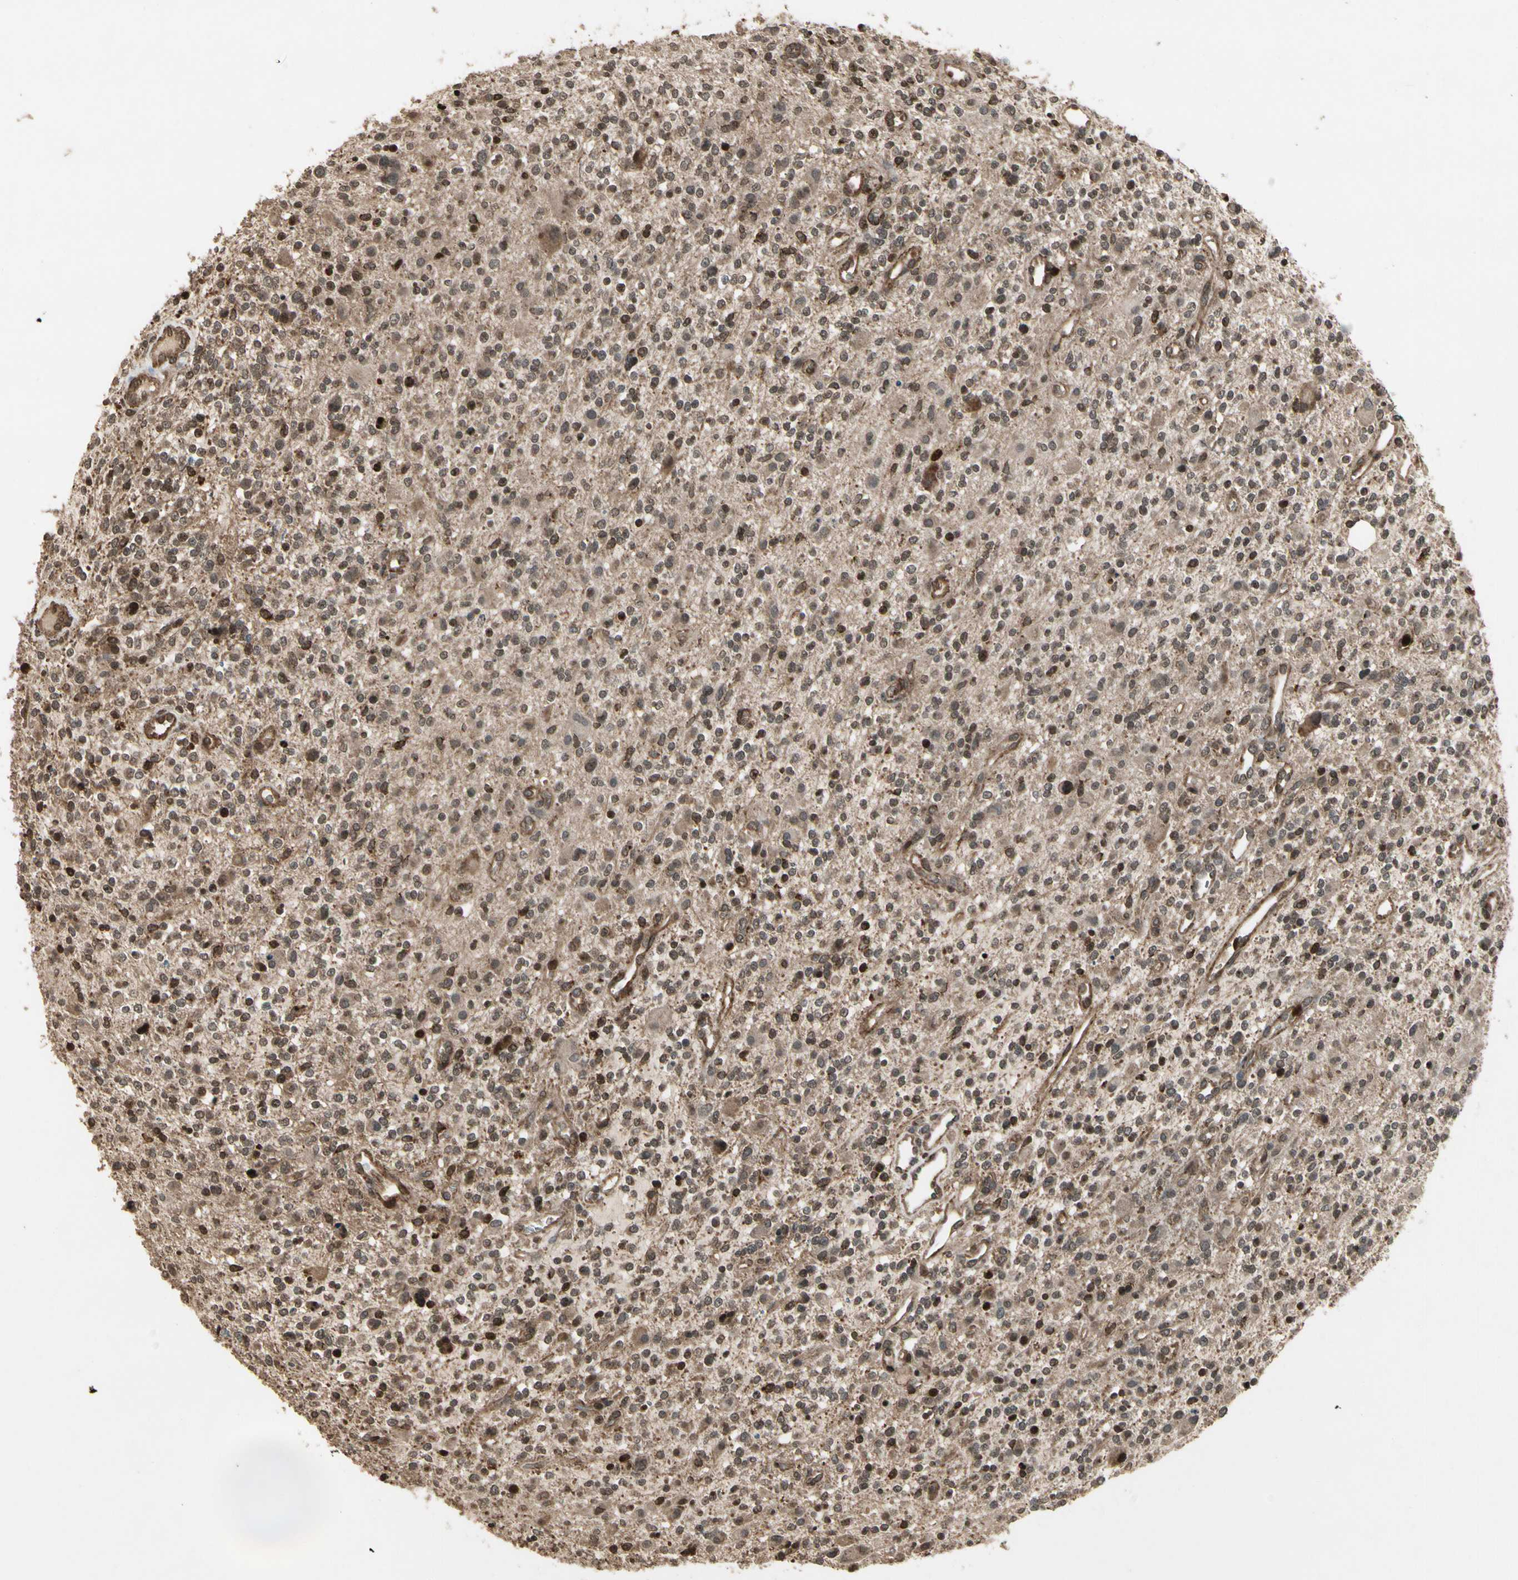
{"staining": {"intensity": "strong", "quantity": "25%-75%", "location": "nuclear"}, "tissue": "glioma", "cell_type": "Tumor cells", "image_type": "cancer", "snomed": [{"axis": "morphology", "description": "Glioma, malignant, High grade"}, {"axis": "topography", "description": "Brain"}], "caption": "High-magnification brightfield microscopy of glioma stained with DAB (3,3'-diaminobenzidine) (brown) and counterstained with hematoxylin (blue). tumor cells exhibit strong nuclear positivity is identified in about25%-75% of cells. Using DAB (brown) and hematoxylin (blue) stains, captured at high magnification using brightfield microscopy.", "gene": "GLRX", "patient": {"sex": "male", "age": 48}}